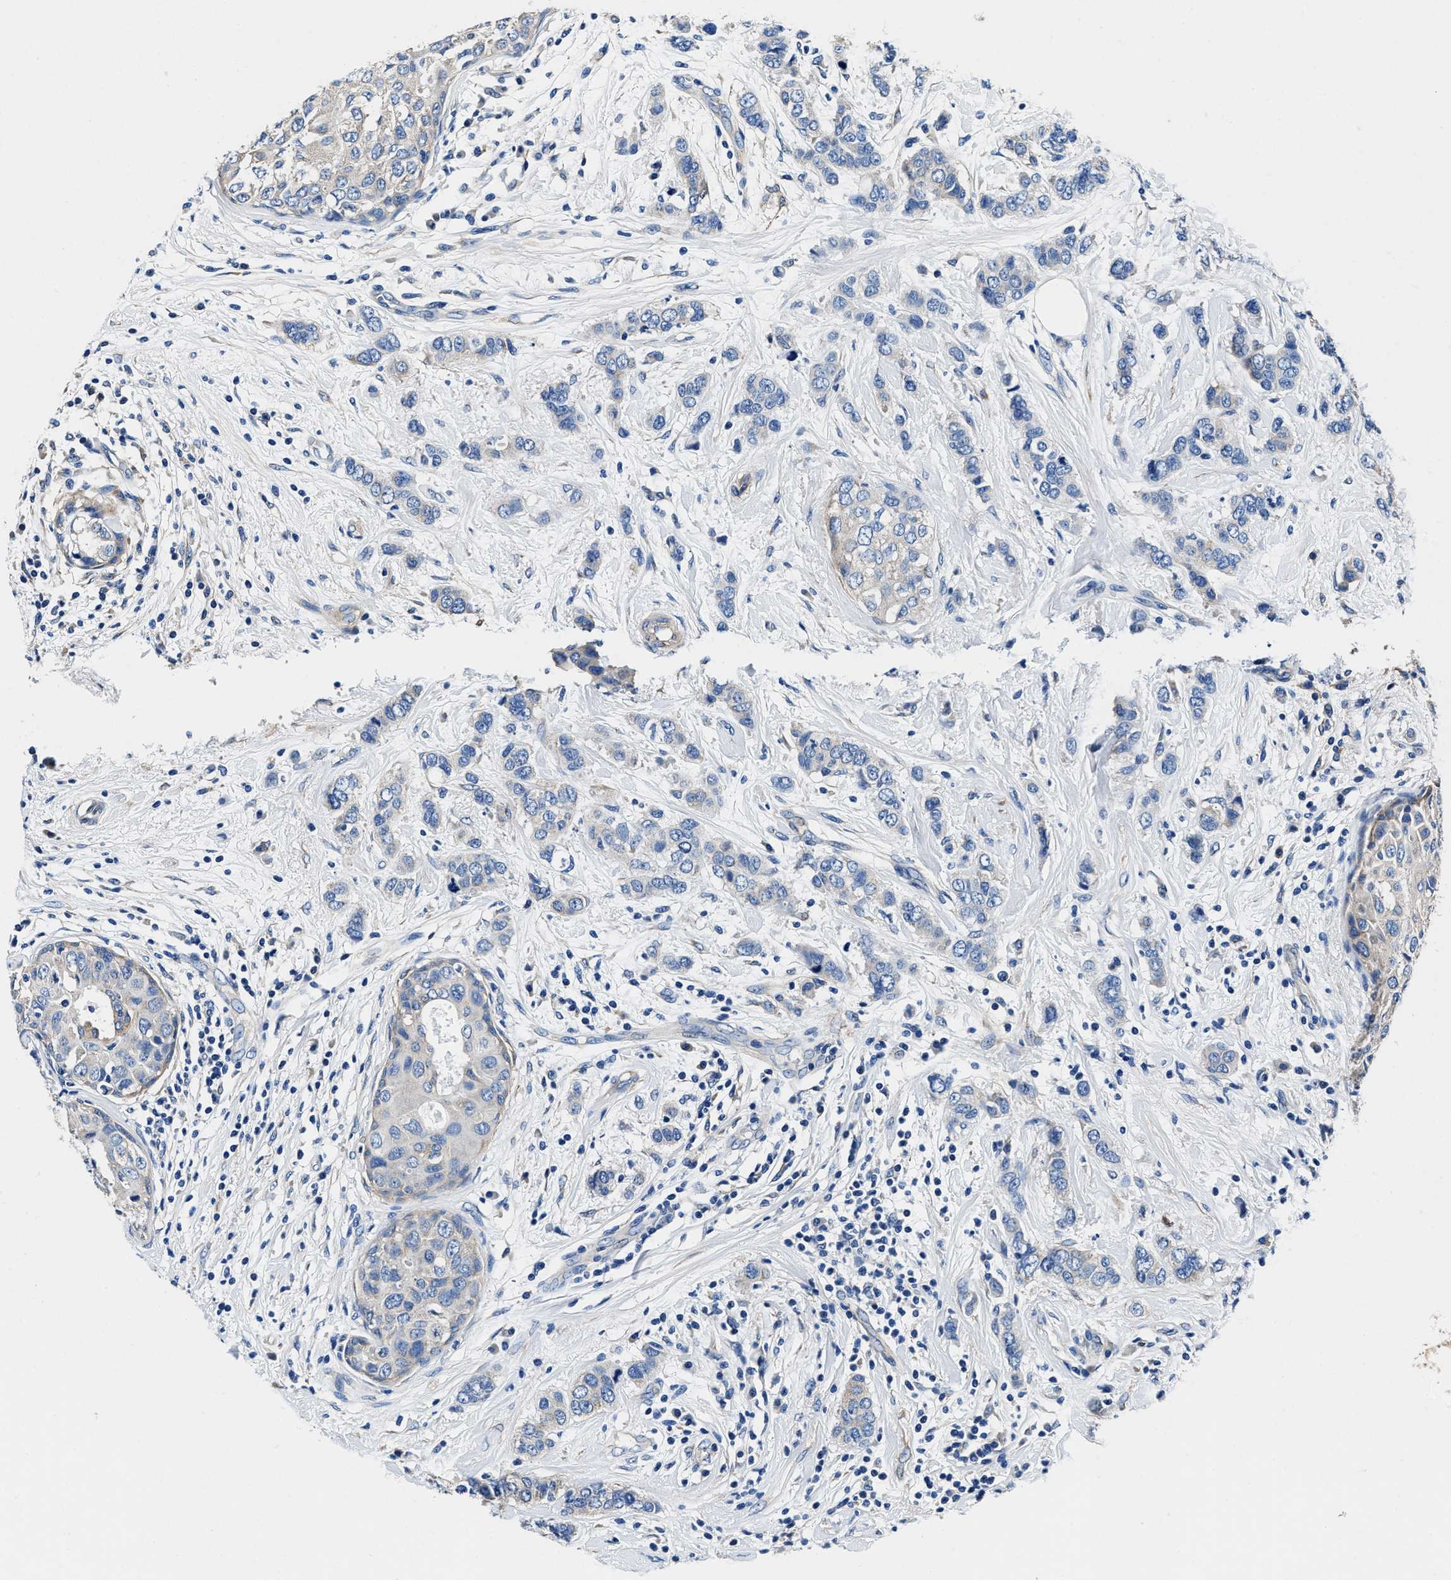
{"staining": {"intensity": "negative", "quantity": "none", "location": "none"}, "tissue": "breast cancer", "cell_type": "Tumor cells", "image_type": "cancer", "snomed": [{"axis": "morphology", "description": "Duct carcinoma"}, {"axis": "topography", "description": "Breast"}], "caption": "A histopathology image of human breast cancer is negative for staining in tumor cells.", "gene": "NEU1", "patient": {"sex": "female", "age": 50}}